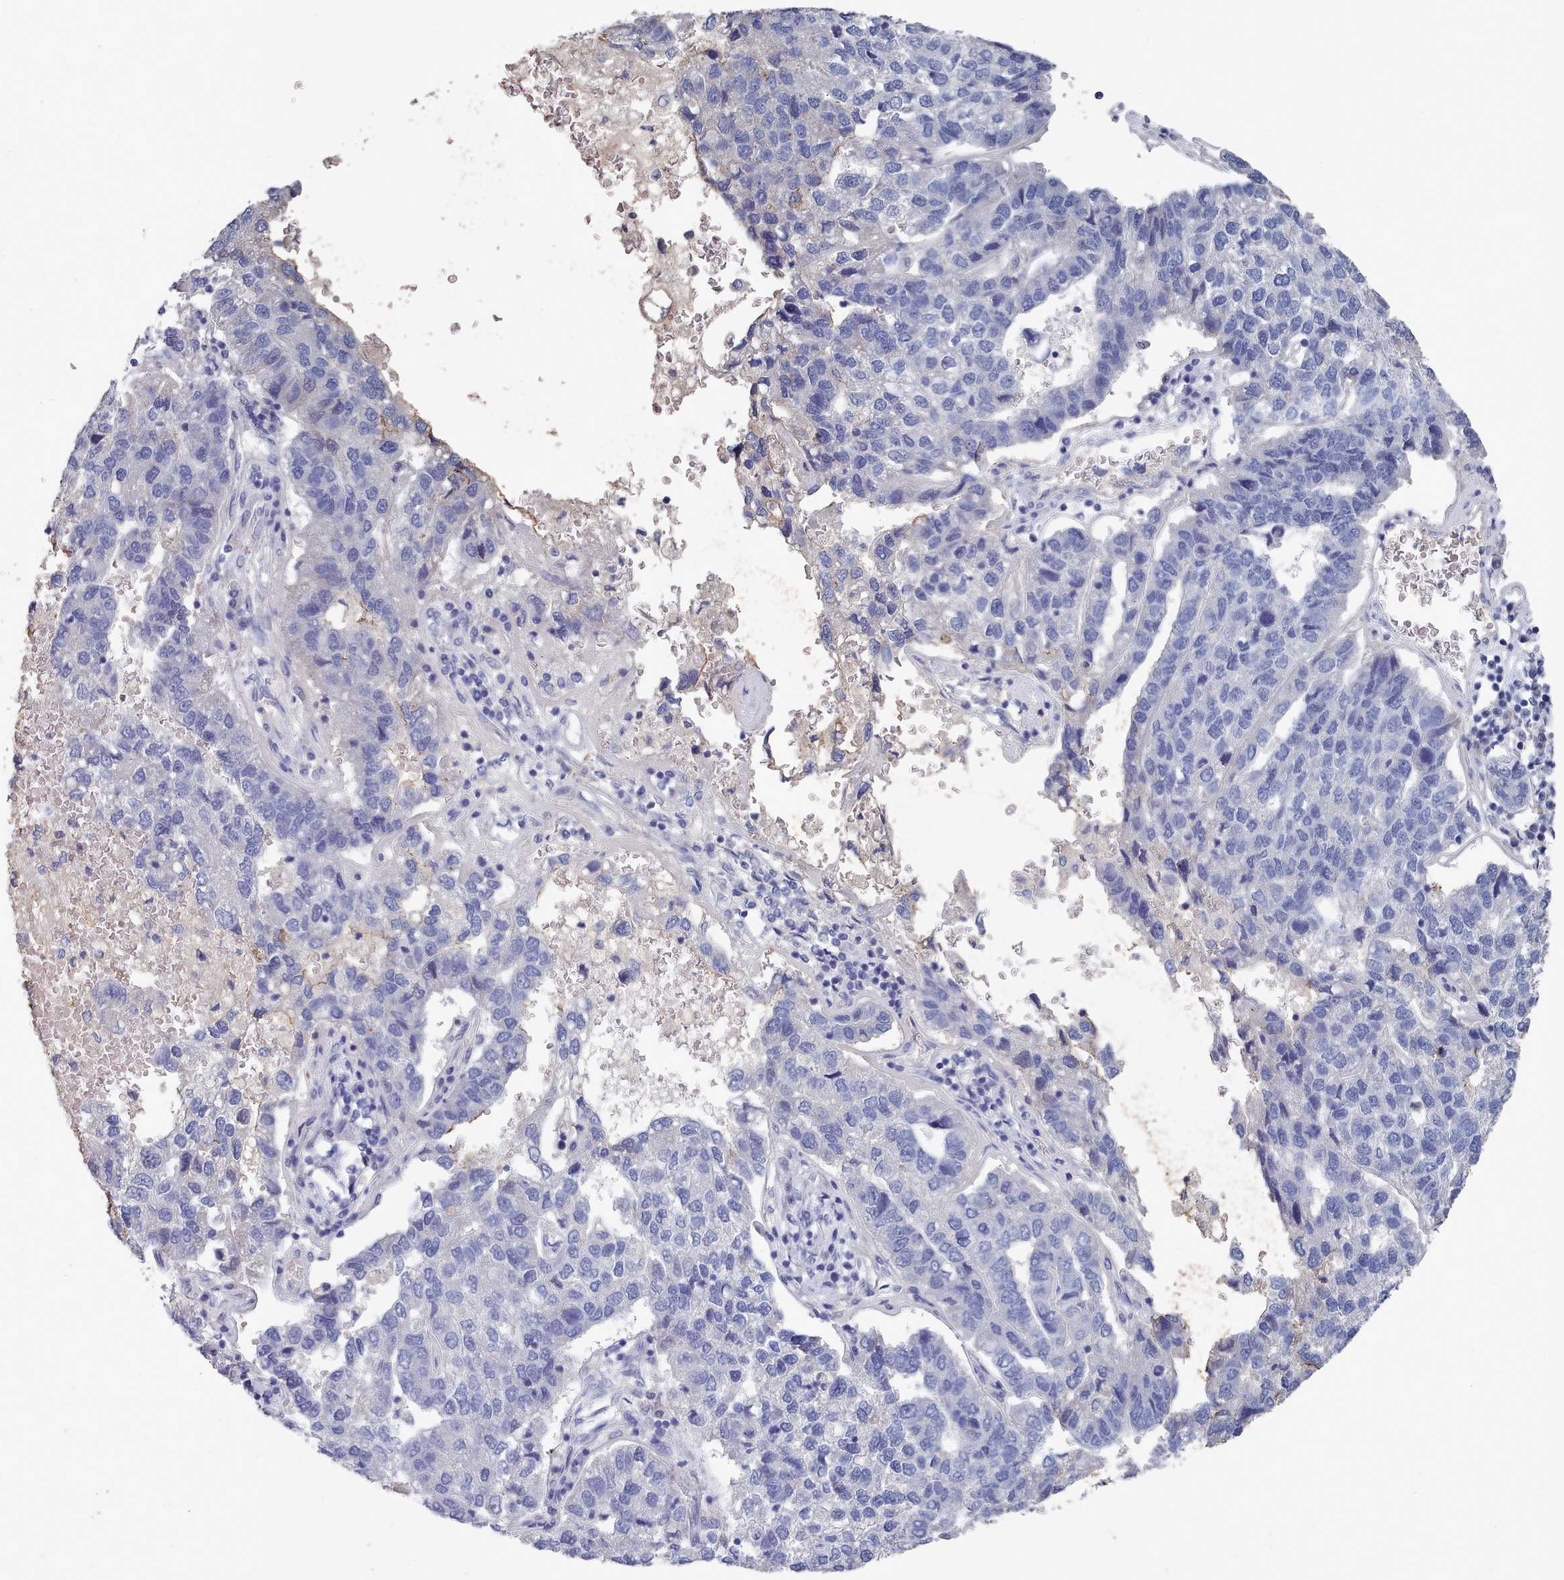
{"staining": {"intensity": "negative", "quantity": "none", "location": "none"}, "tissue": "pancreatic cancer", "cell_type": "Tumor cells", "image_type": "cancer", "snomed": [{"axis": "morphology", "description": "Adenocarcinoma, NOS"}, {"axis": "topography", "description": "Pancreas"}], "caption": "The photomicrograph displays no staining of tumor cells in adenocarcinoma (pancreatic).", "gene": "ACAD11", "patient": {"sex": "female", "age": 61}}